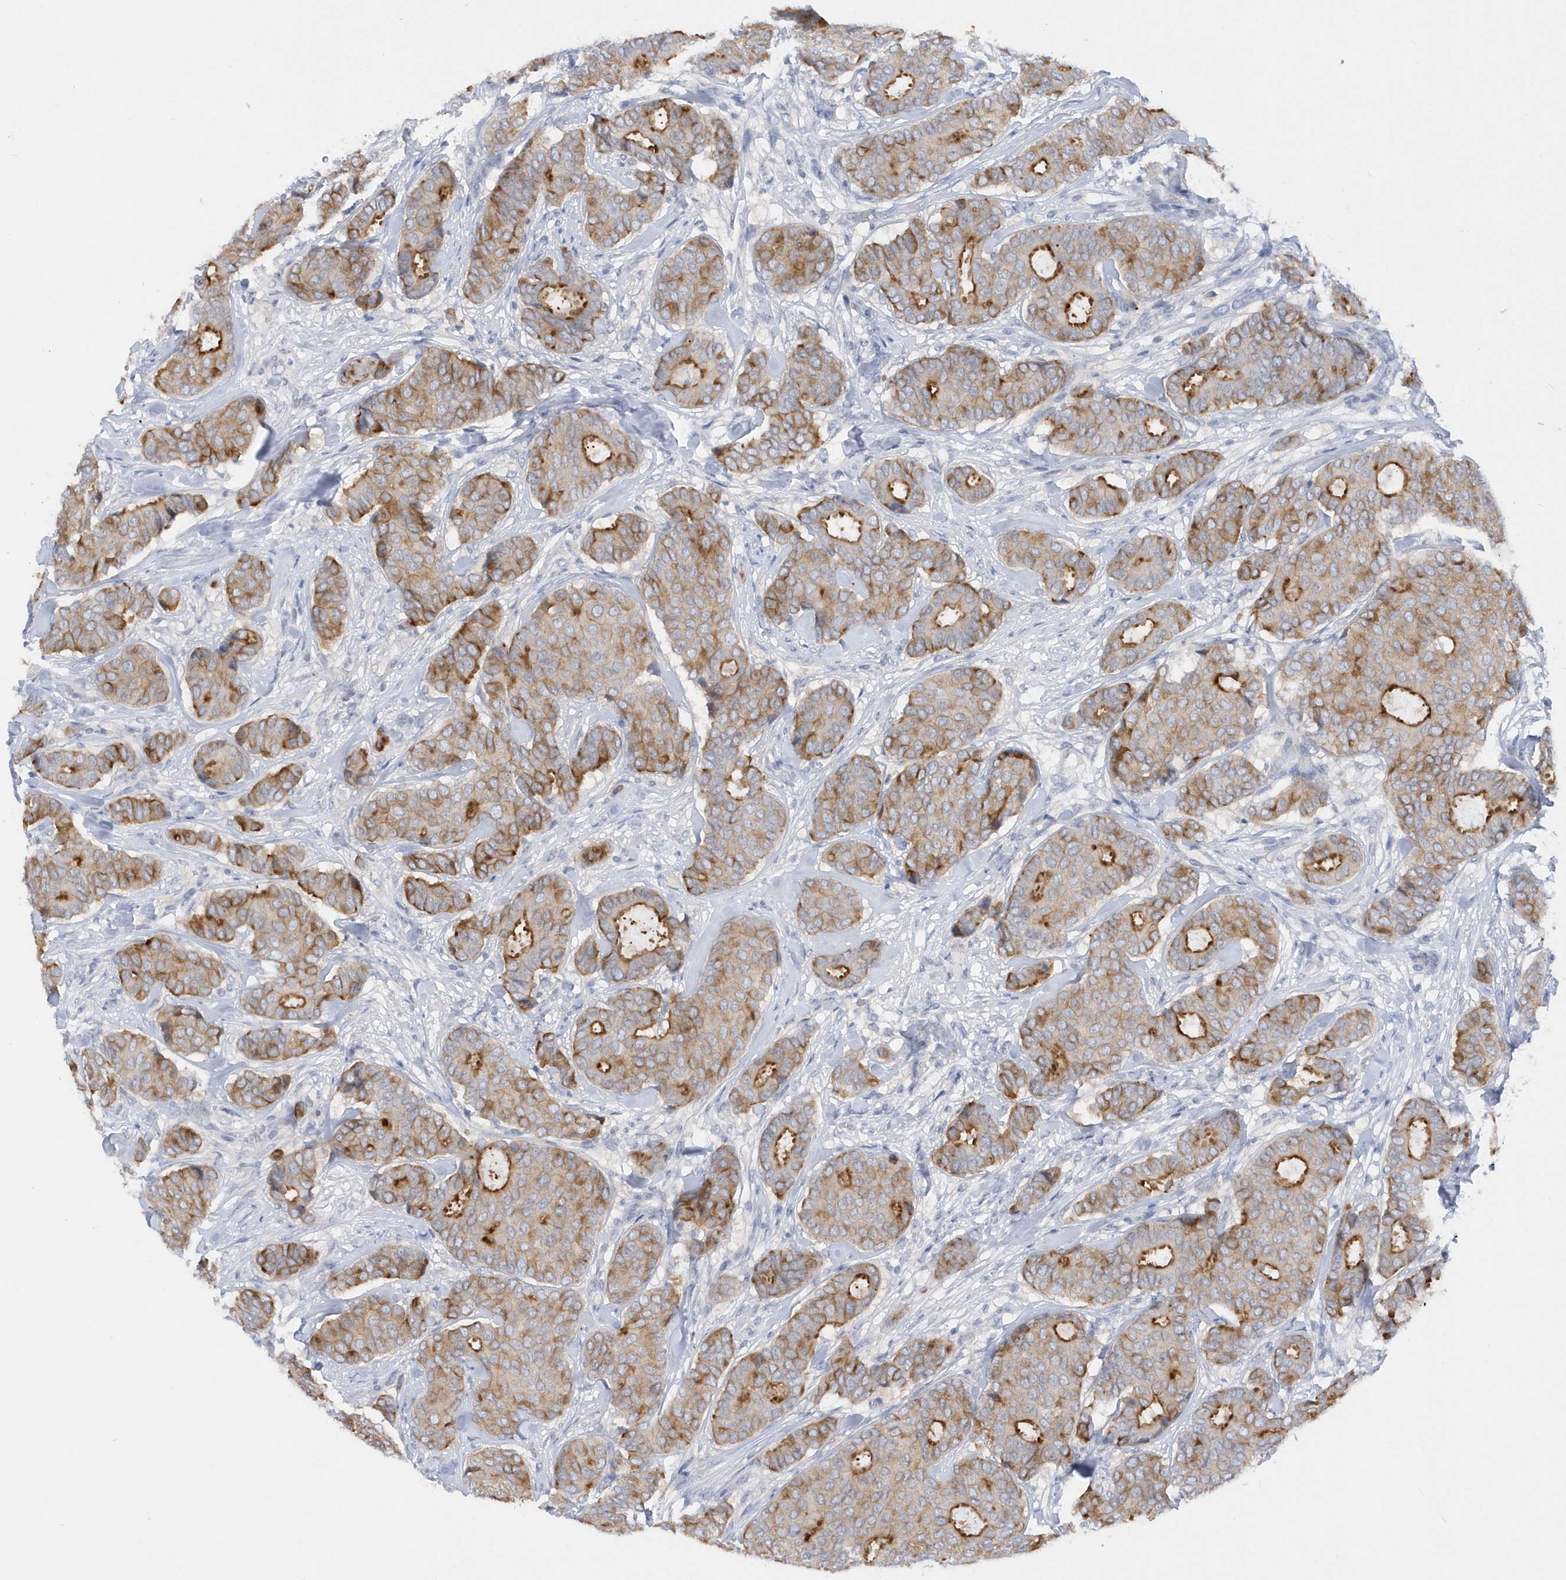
{"staining": {"intensity": "moderate", "quantity": ">75%", "location": "cytoplasmic/membranous"}, "tissue": "breast cancer", "cell_type": "Tumor cells", "image_type": "cancer", "snomed": [{"axis": "morphology", "description": "Duct carcinoma"}, {"axis": "topography", "description": "Breast"}], "caption": "Breast cancer stained with a brown dye shows moderate cytoplasmic/membranous positive expression in approximately >75% of tumor cells.", "gene": "RPE", "patient": {"sex": "female", "age": 75}}